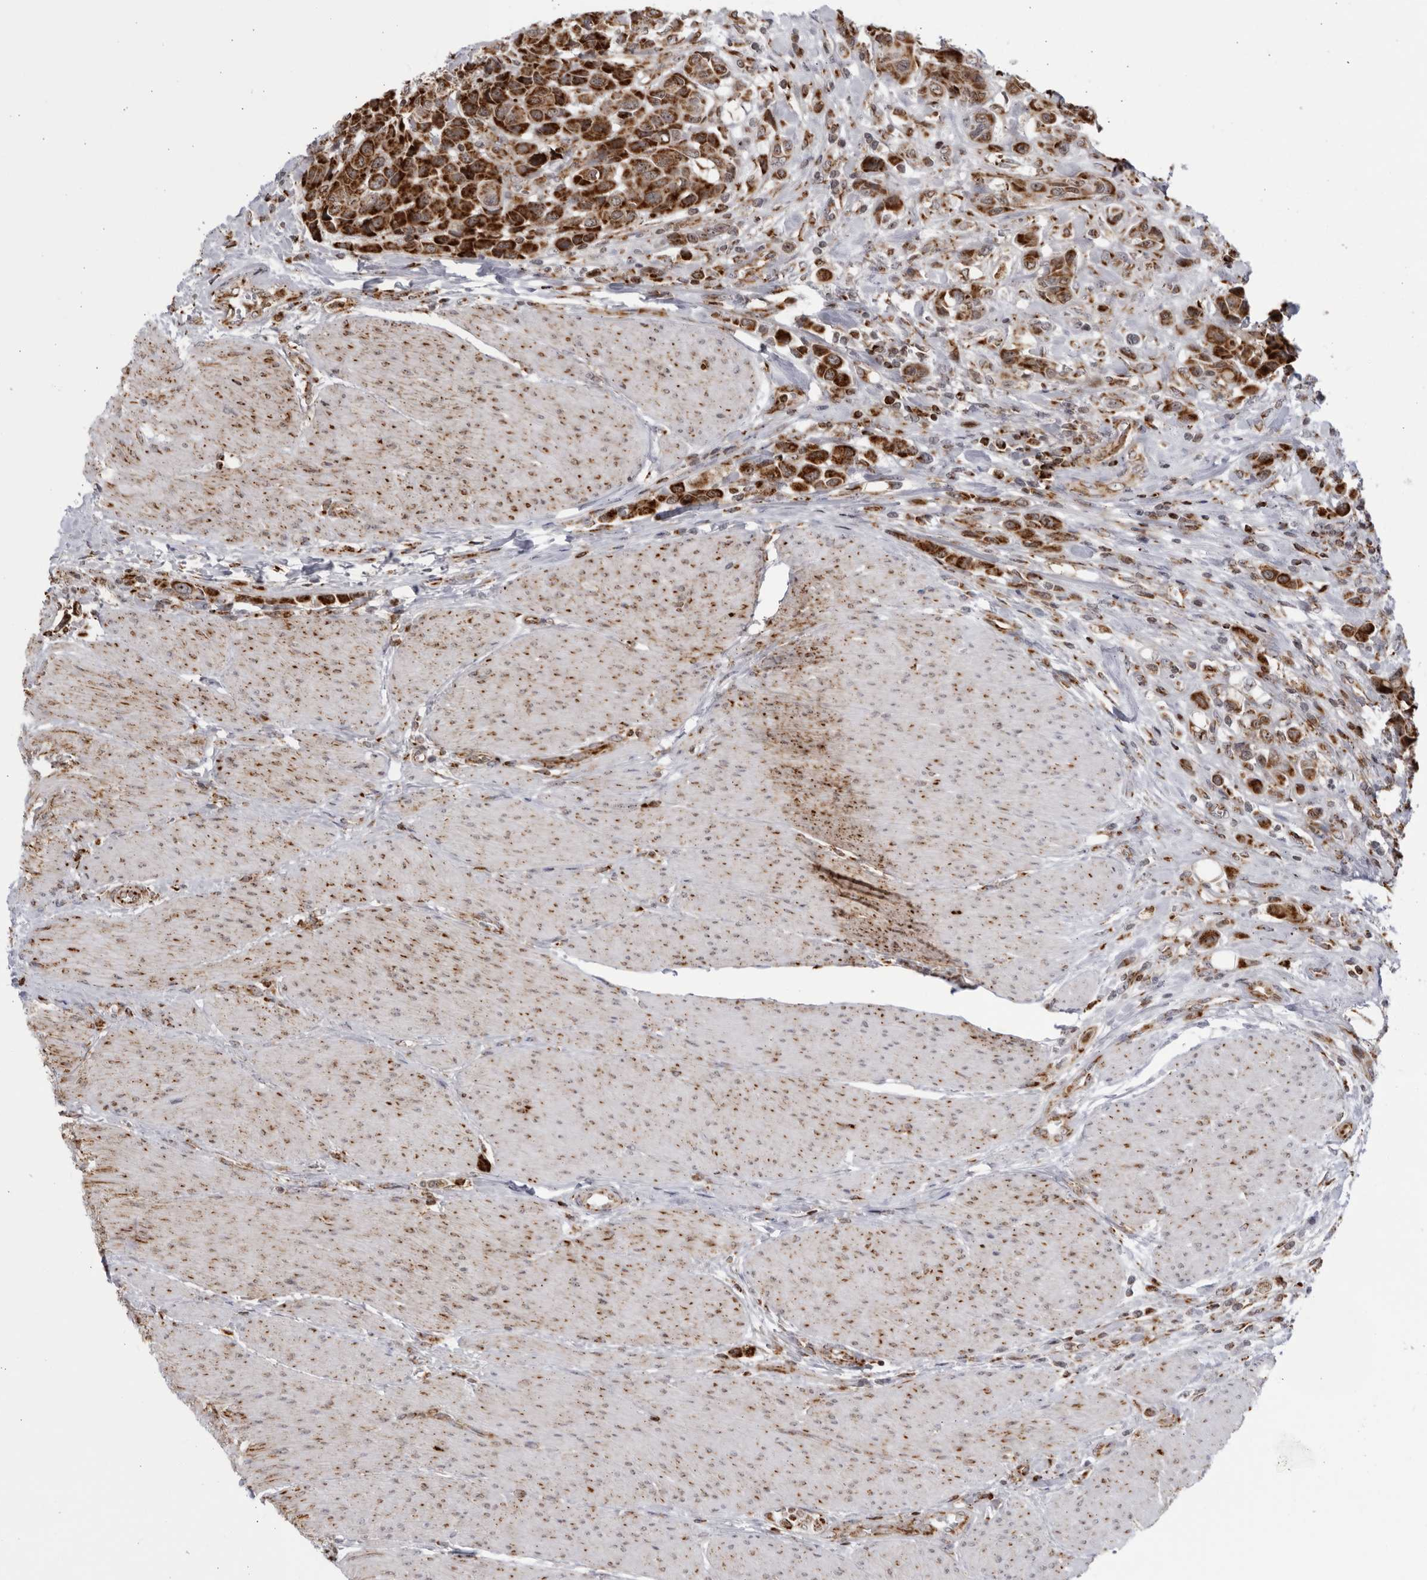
{"staining": {"intensity": "strong", "quantity": ">75%", "location": "cytoplasmic/membranous"}, "tissue": "urothelial cancer", "cell_type": "Tumor cells", "image_type": "cancer", "snomed": [{"axis": "morphology", "description": "Urothelial carcinoma, High grade"}, {"axis": "topography", "description": "Urinary bladder"}], "caption": "This histopathology image exhibits urothelial cancer stained with IHC to label a protein in brown. The cytoplasmic/membranous of tumor cells show strong positivity for the protein. Nuclei are counter-stained blue.", "gene": "RBM34", "patient": {"sex": "male", "age": 50}}